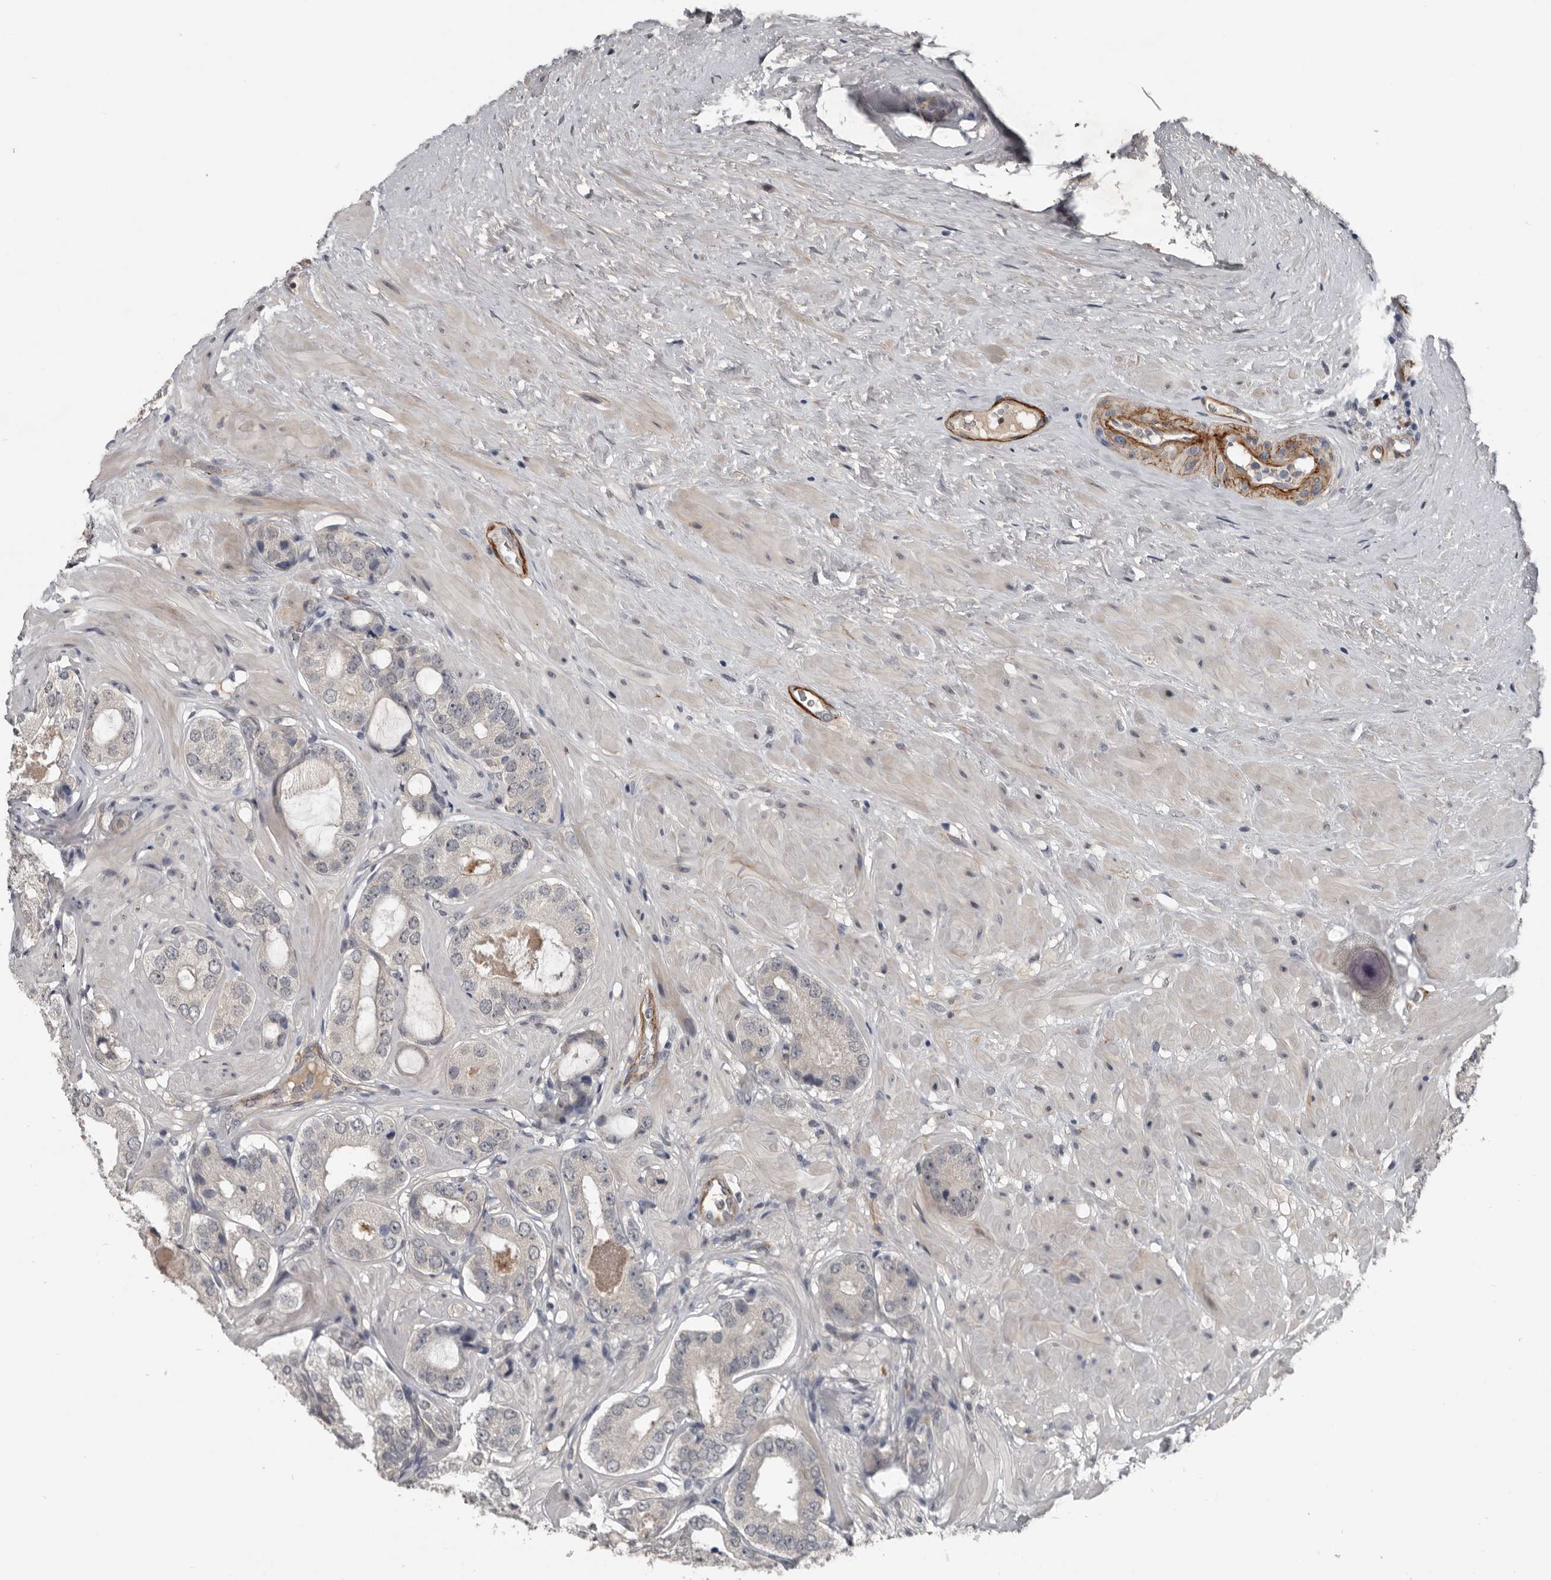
{"staining": {"intensity": "negative", "quantity": "none", "location": "none"}, "tissue": "prostate cancer", "cell_type": "Tumor cells", "image_type": "cancer", "snomed": [{"axis": "morphology", "description": "Adenocarcinoma, High grade"}, {"axis": "topography", "description": "Prostate"}], "caption": "Immunohistochemistry photomicrograph of human prostate cancer stained for a protein (brown), which reveals no positivity in tumor cells.", "gene": "C1orf216", "patient": {"sex": "male", "age": 59}}